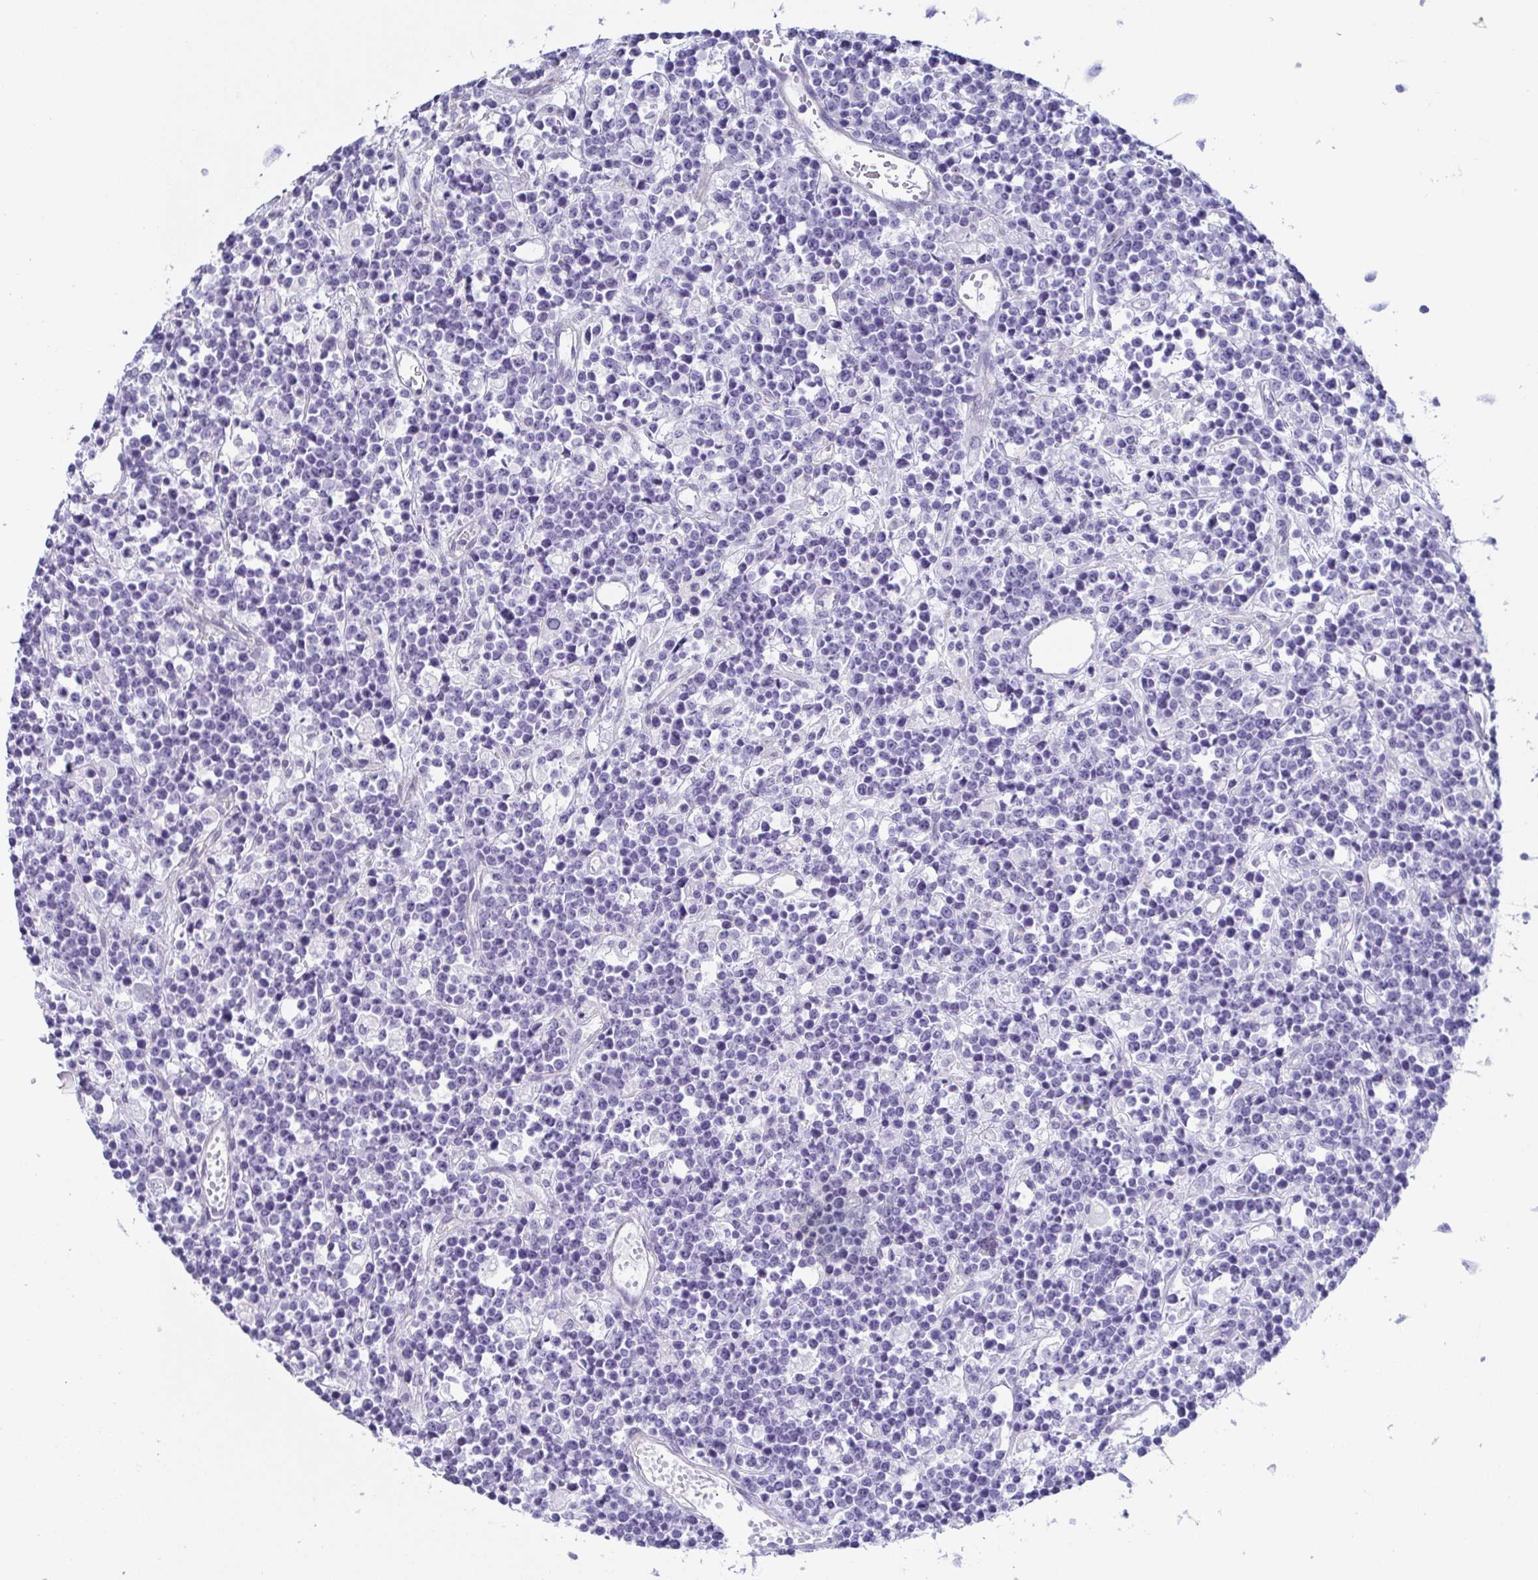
{"staining": {"intensity": "negative", "quantity": "none", "location": "none"}, "tissue": "lymphoma", "cell_type": "Tumor cells", "image_type": "cancer", "snomed": [{"axis": "morphology", "description": "Malignant lymphoma, non-Hodgkin's type, High grade"}, {"axis": "topography", "description": "Ovary"}], "caption": "A high-resolution histopathology image shows IHC staining of high-grade malignant lymphoma, non-Hodgkin's type, which exhibits no significant positivity in tumor cells.", "gene": "PRR4", "patient": {"sex": "female", "age": 56}}